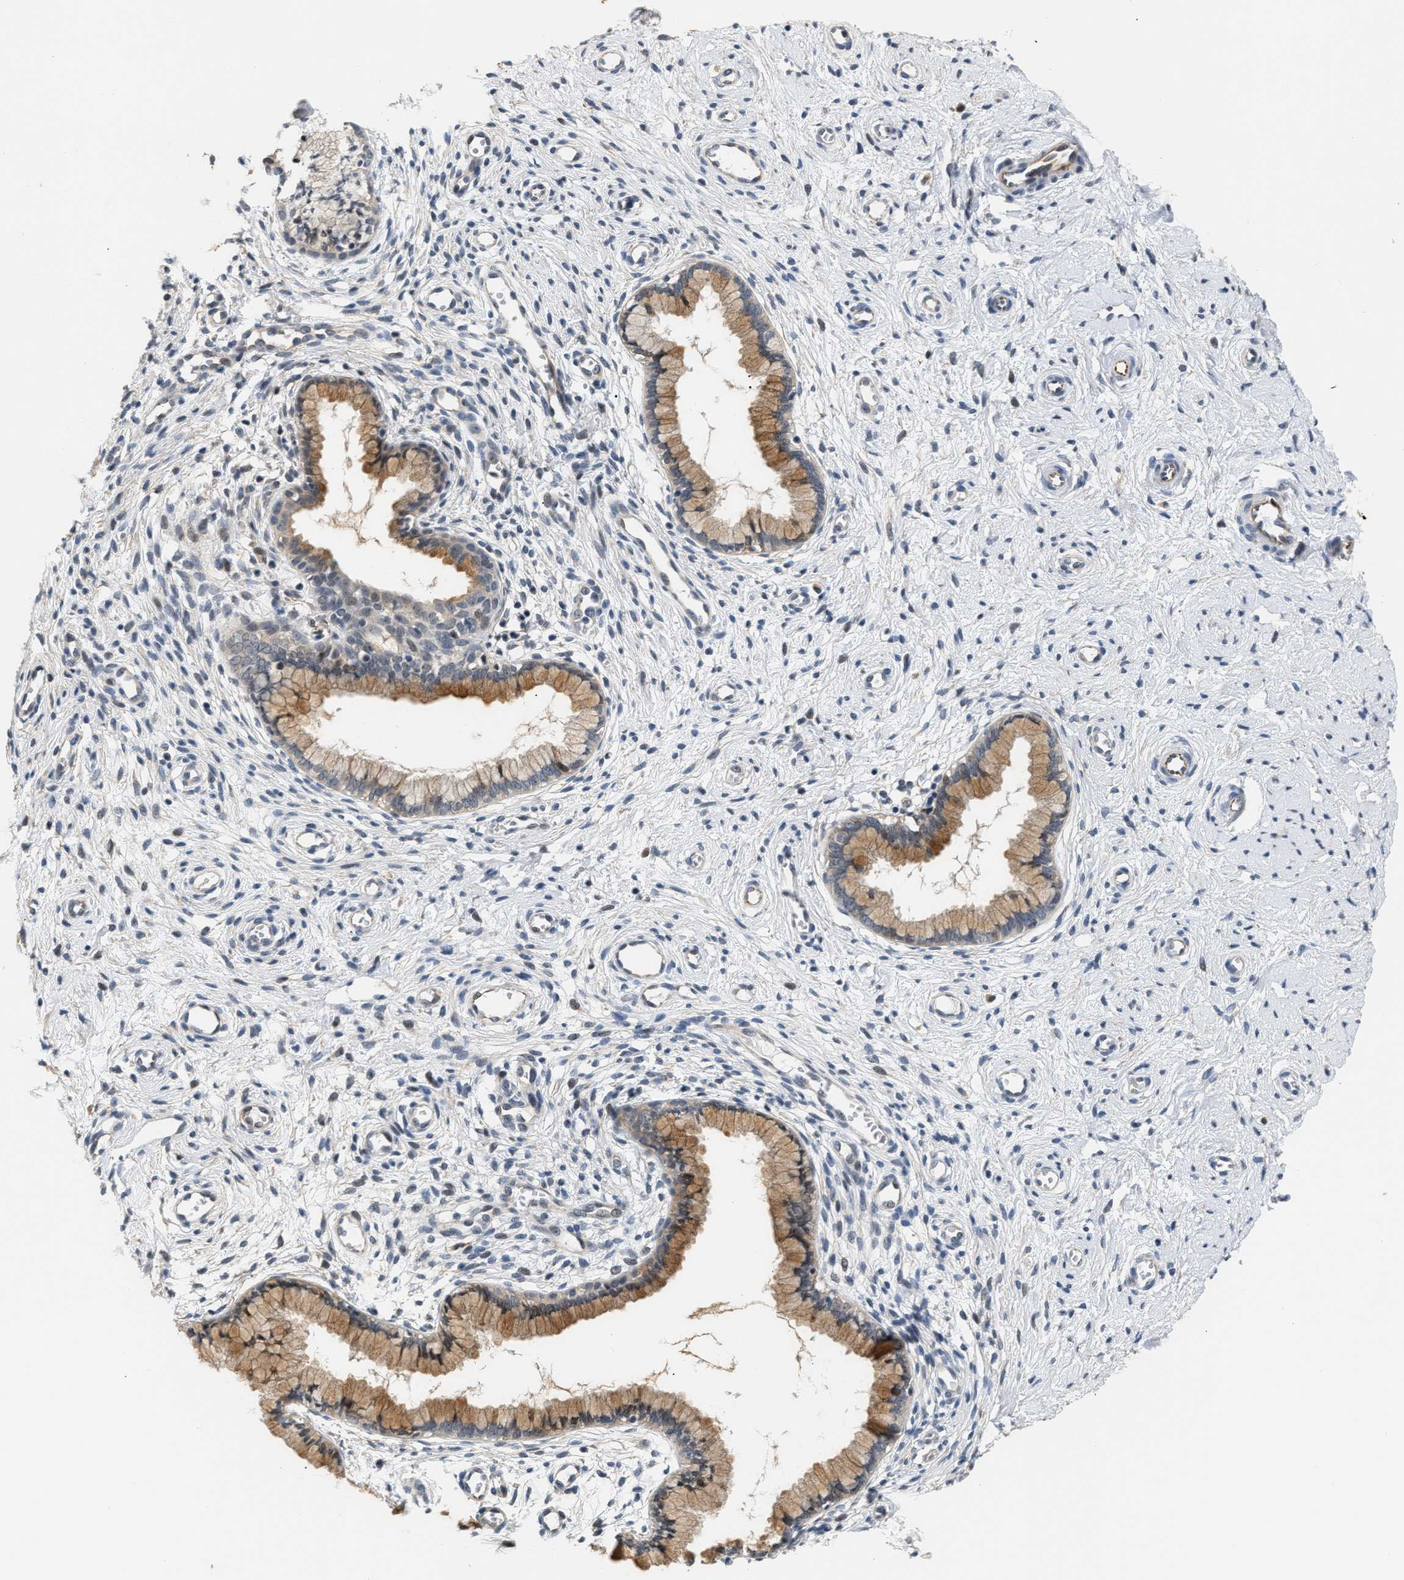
{"staining": {"intensity": "moderate", "quantity": ">75%", "location": "cytoplasmic/membranous"}, "tissue": "cervix", "cell_type": "Glandular cells", "image_type": "normal", "snomed": [{"axis": "morphology", "description": "Normal tissue, NOS"}, {"axis": "topography", "description": "Cervix"}], "caption": "IHC of benign human cervix shows medium levels of moderate cytoplasmic/membranous expression in about >75% of glandular cells.", "gene": "PPM1H", "patient": {"sex": "female", "age": 65}}